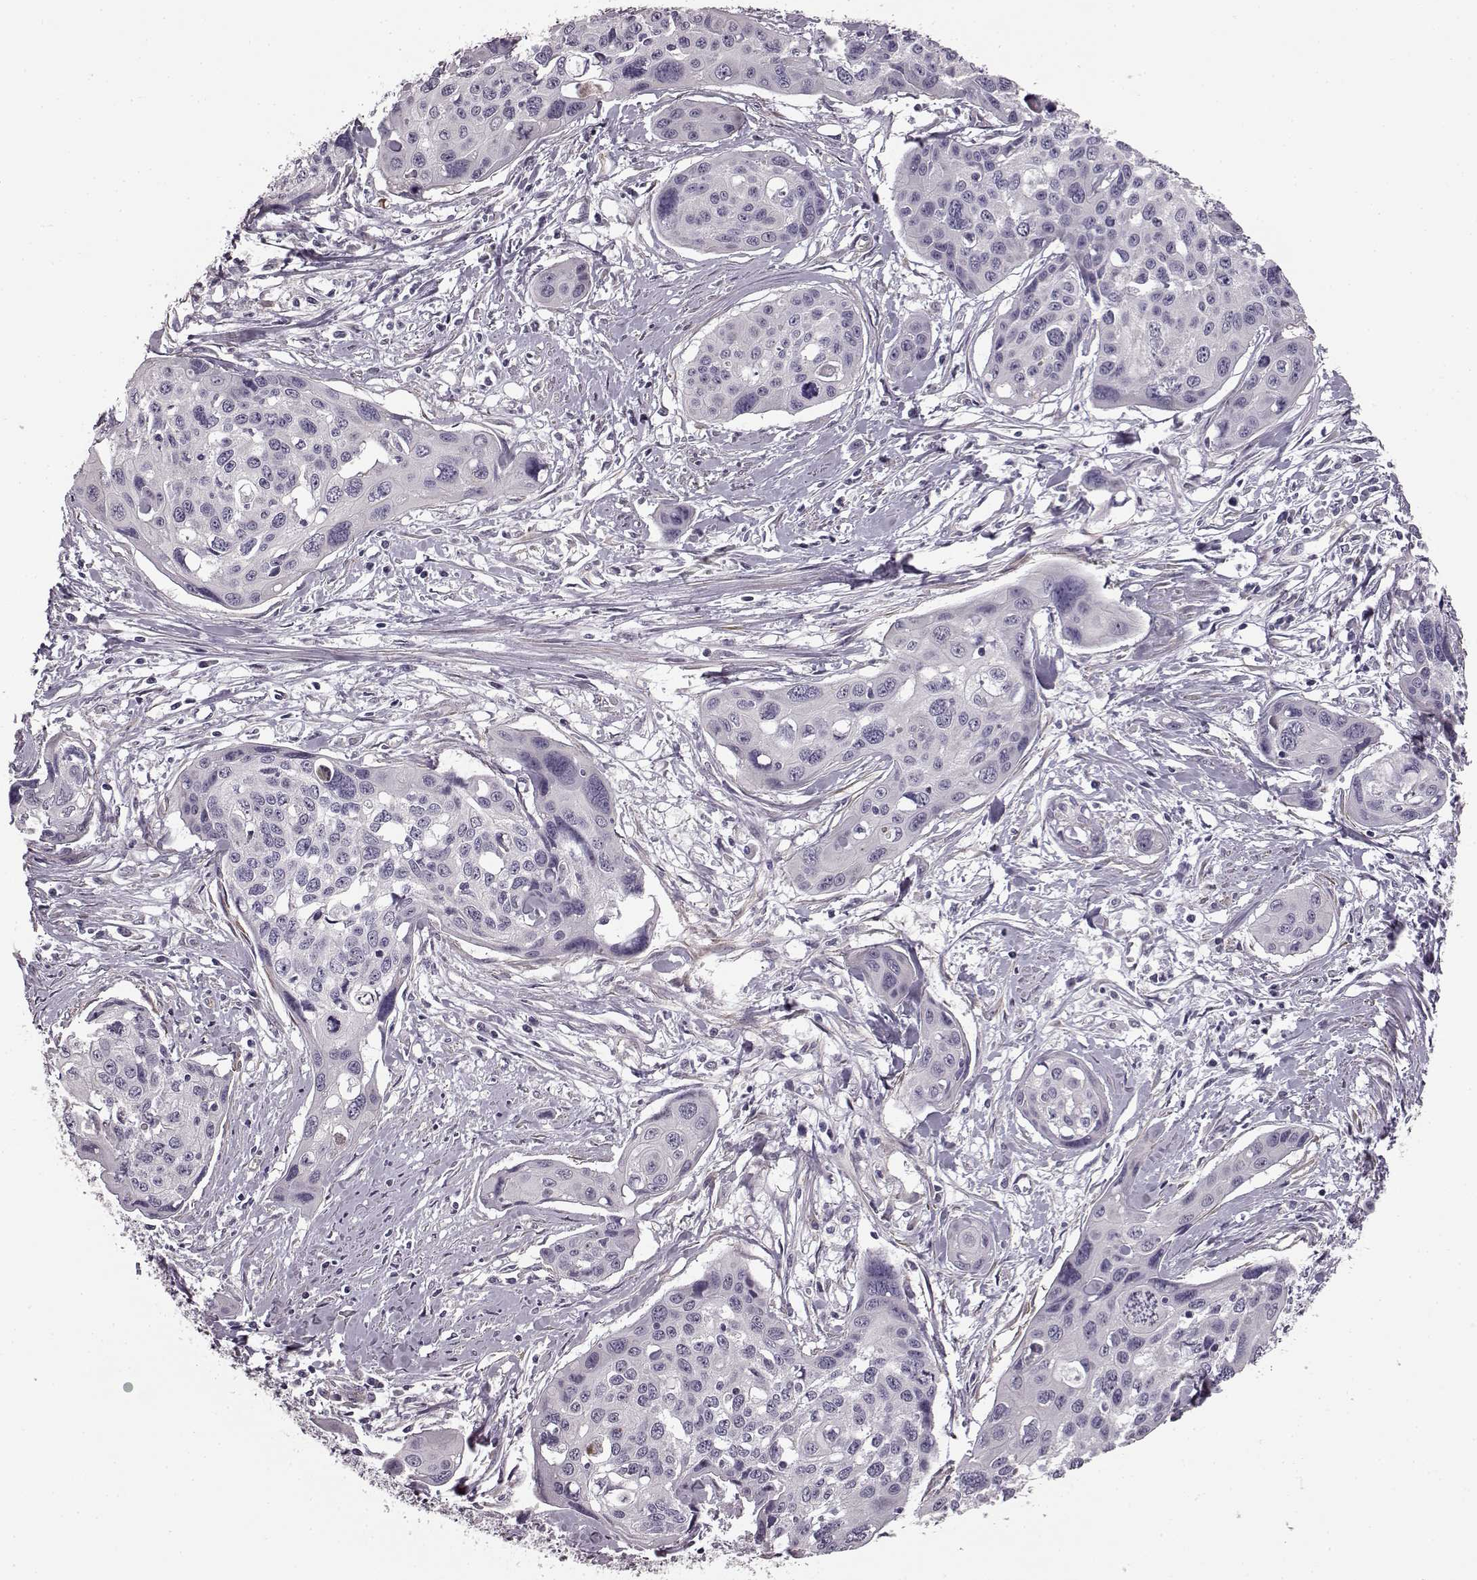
{"staining": {"intensity": "negative", "quantity": "none", "location": "none"}, "tissue": "cervical cancer", "cell_type": "Tumor cells", "image_type": "cancer", "snomed": [{"axis": "morphology", "description": "Squamous cell carcinoma, NOS"}, {"axis": "topography", "description": "Cervix"}], "caption": "Immunohistochemistry (IHC) image of squamous cell carcinoma (cervical) stained for a protein (brown), which displays no expression in tumor cells.", "gene": "GRK1", "patient": {"sex": "female", "age": 31}}